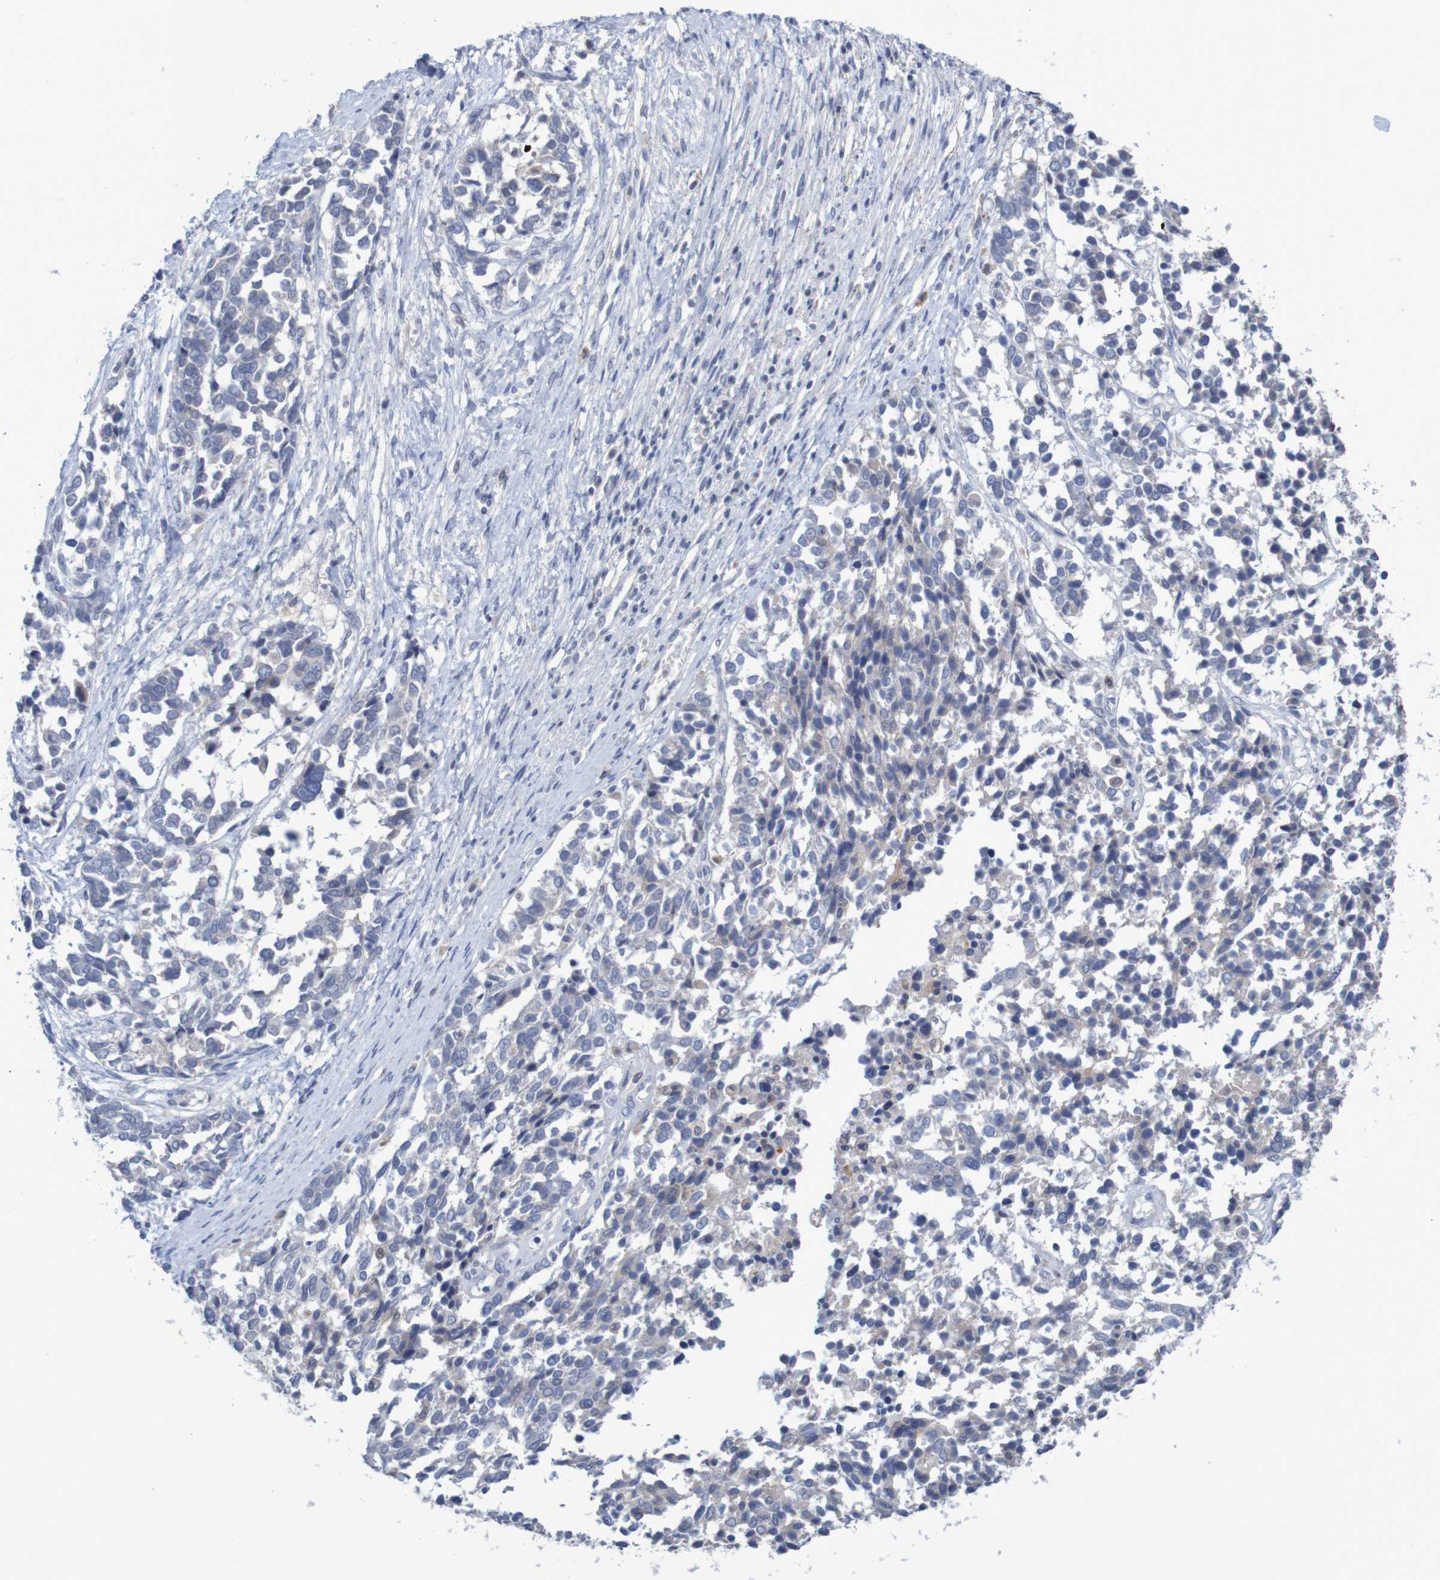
{"staining": {"intensity": "negative", "quantity": "none", "location": "none"}, "tissue": "ovarian cancer", "cell_type": "Tumor cells", "image_type": "cancer", "snomed": [{"axis": "morphology", "description": "Cystadenocarcinoma, serous, NOS"}, {"axis": "topography", "description": "Ovary"}], "caption": "Image shows no protein staining in tumor cells of serous cystadenocarcinoma (ovarian) tissue.", "gene": "FBP2", "patient": {"sex": "female", "age": 44}}